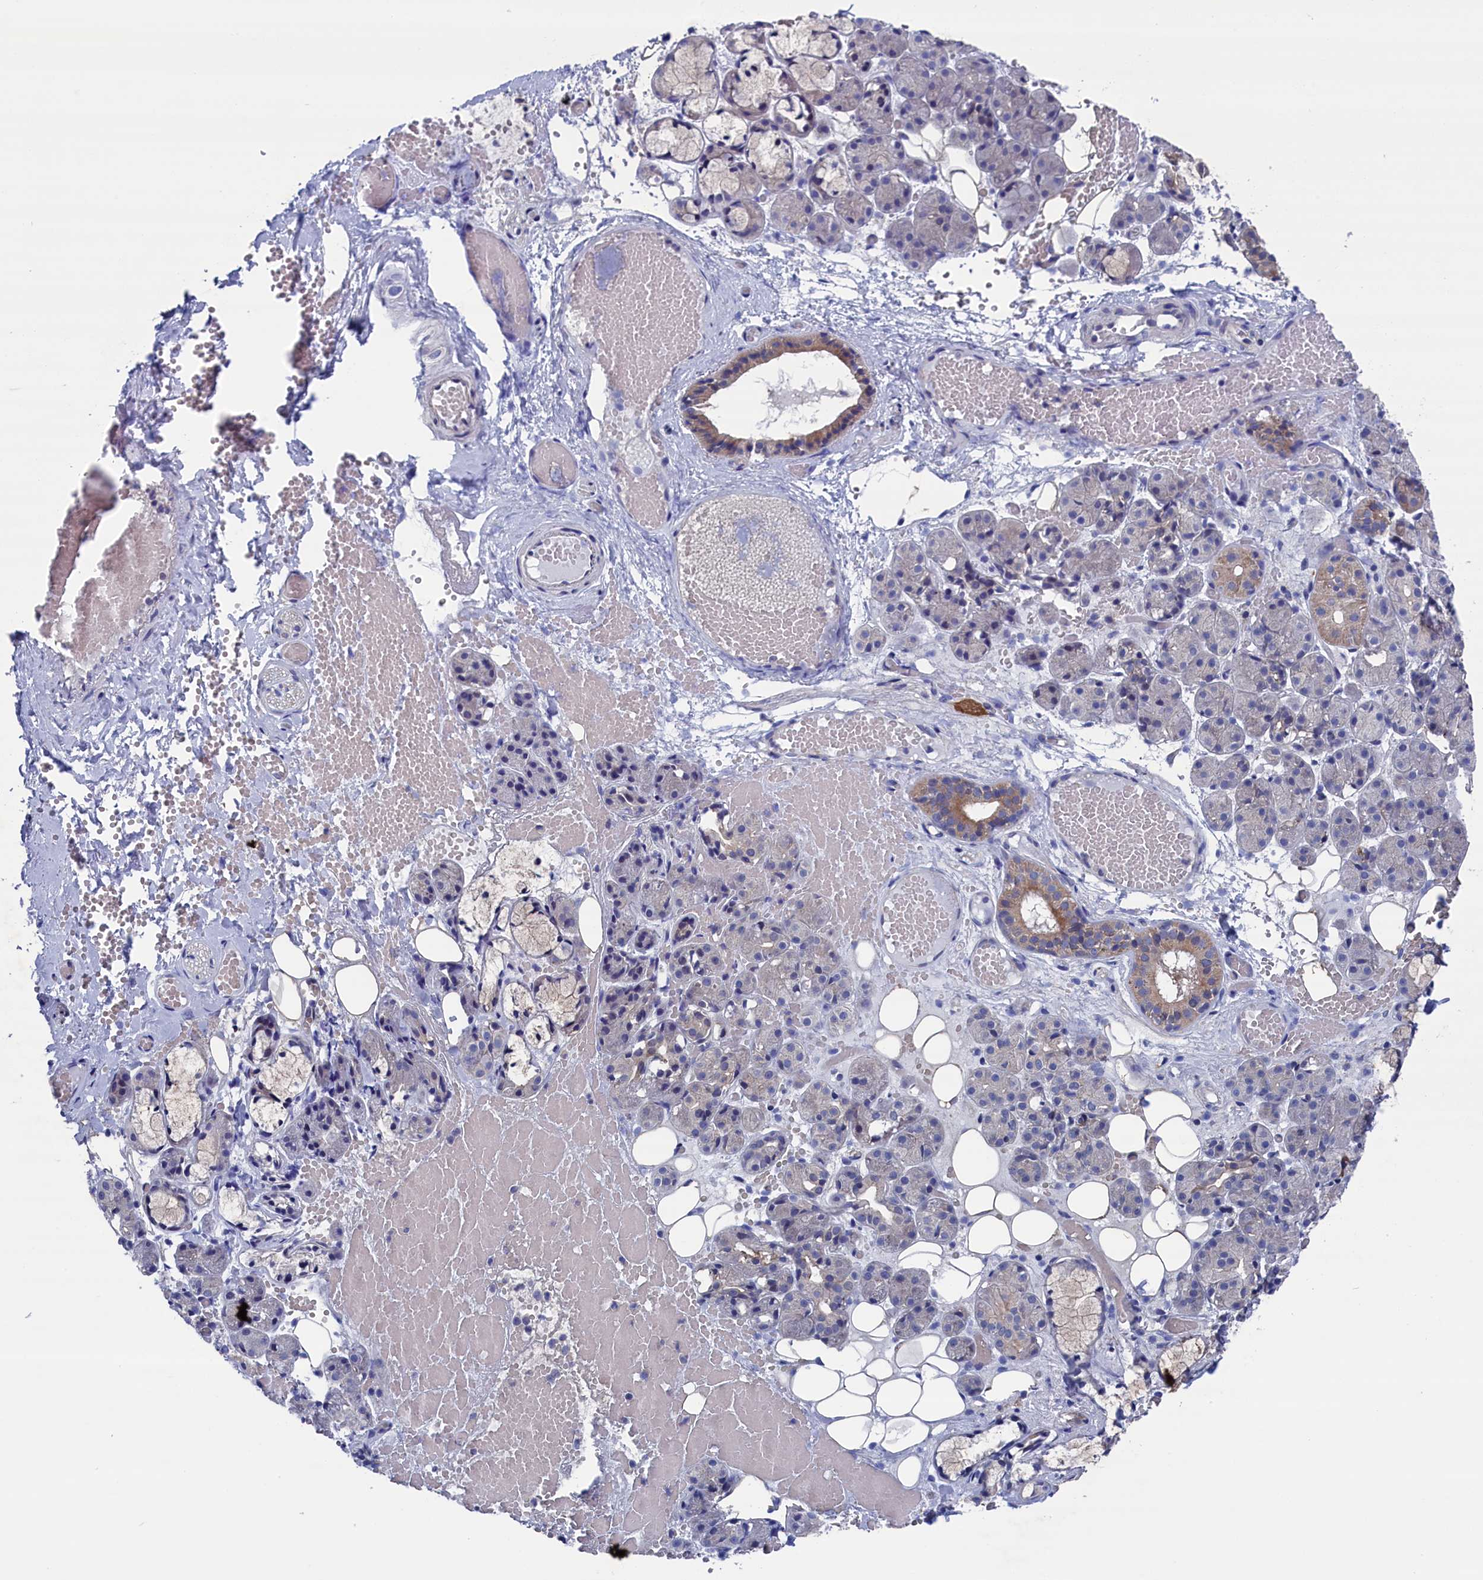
{"staining": {"intensity": "moderate", "quantity": "<25%", "location": "cytoplasmic/membranous"}, "tissue": "salivary gland", "cell_type": "Glandular cells", "image_type": "normal", "snomed": [{"axis": "morphology", "description": "Normal tissue, NOS"}, {"axis": "topography", "description": "Salivary gland"}], "caption": "Salivary gland stained with IHC exhibits moderate cytoplasmic/membranous staining in about <25% of glandular cells.", "gene": "SPATA13", "patient": {"sex": "male", "age": 63}}